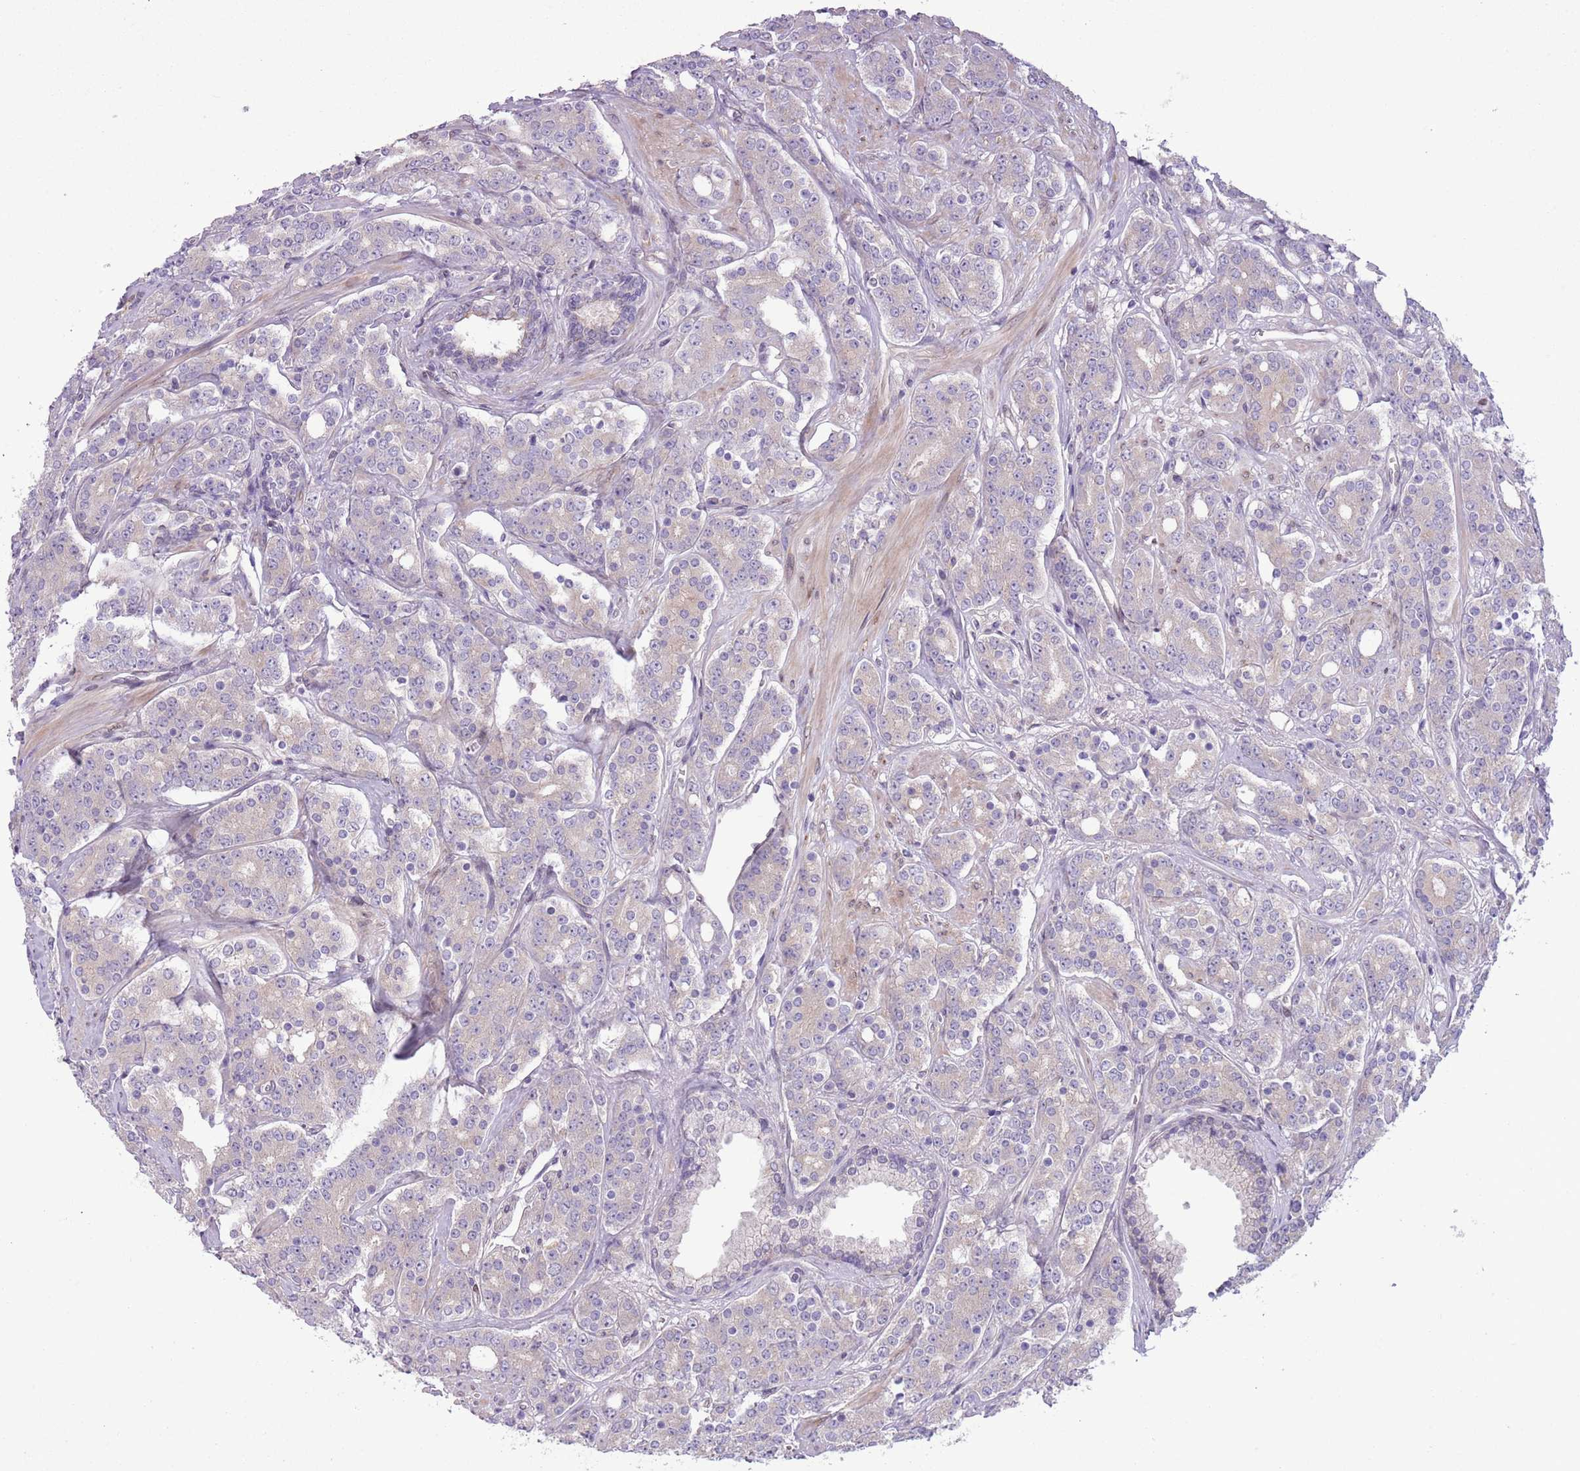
{"staining": {"intensity": "negative", "quantity": "none", "location": "none"}, "tissue": "prostate cancer", "cell_type": "Tumor cells", "image_type": "cancer", "snomed": [{"axis": "morphology", "description": "Adenocarcinoma, High grade"}, {"axis": "topography", "description": "Prostate"}], "caption": "An image of human high-grade adenocarcinoma (prostate) is negative for staining in tumor cells.", "gene": "CCND2", "patient": {"sex": "male", "age": 62}}